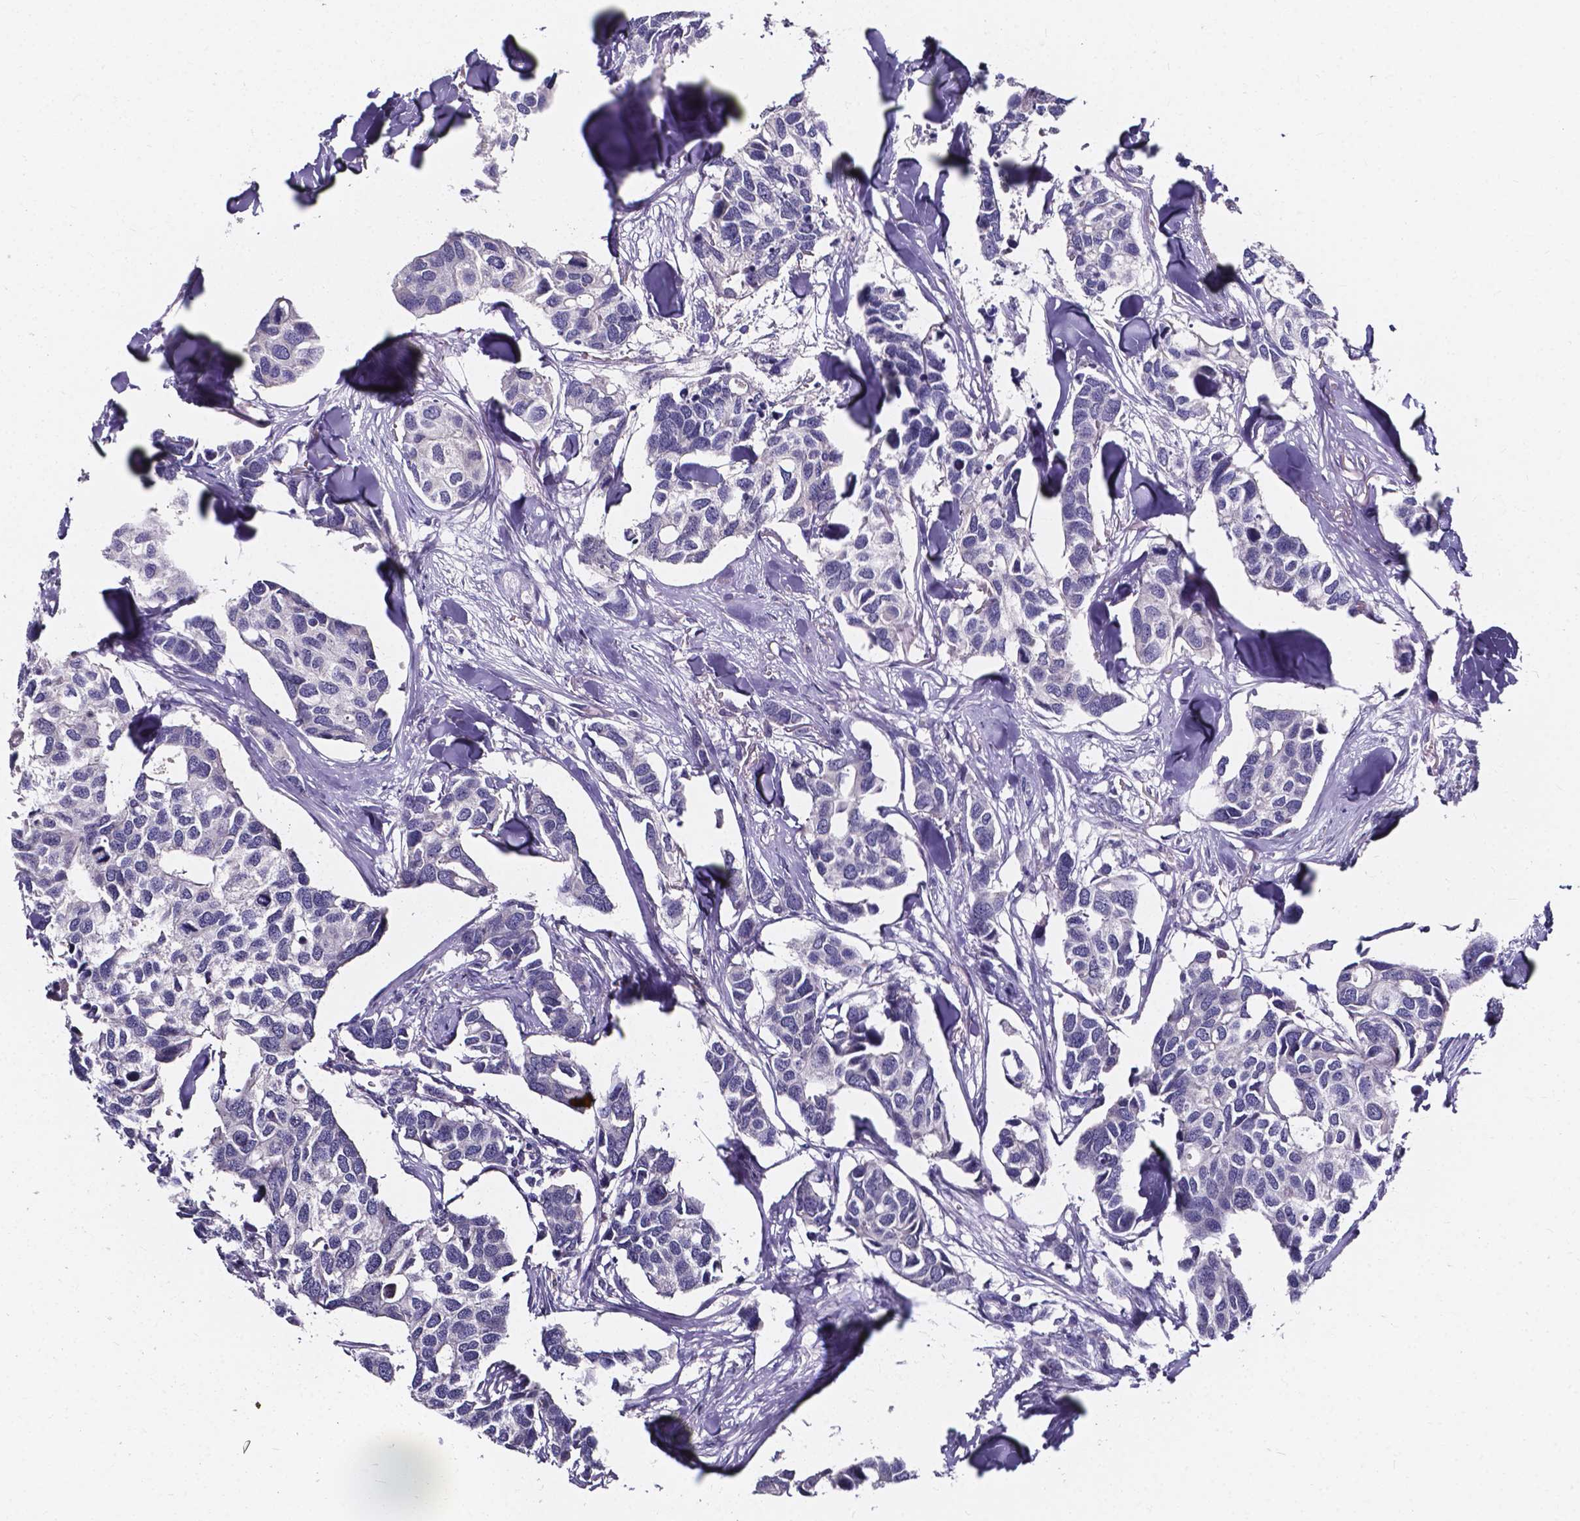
{"staining": {"intensity": "negative", "quantity": "none", "location": "none"}, "tissue": "breast cancer", "cell_type": "Tumor cells", "image_type": "cancer", "snomed": [{"axis": "morphology", "description": "Duct carcinoma"}, {"axis": "topography", "description": "Breast"}], "caption": "High power microscopy micrograph of an immunohistochemistry (IHC) photomicrograph of breast cancer, revealing no significant expression in tumor cells.", "gene": "SPOCD1", "patient": {"sex": "female", "age": 83}}